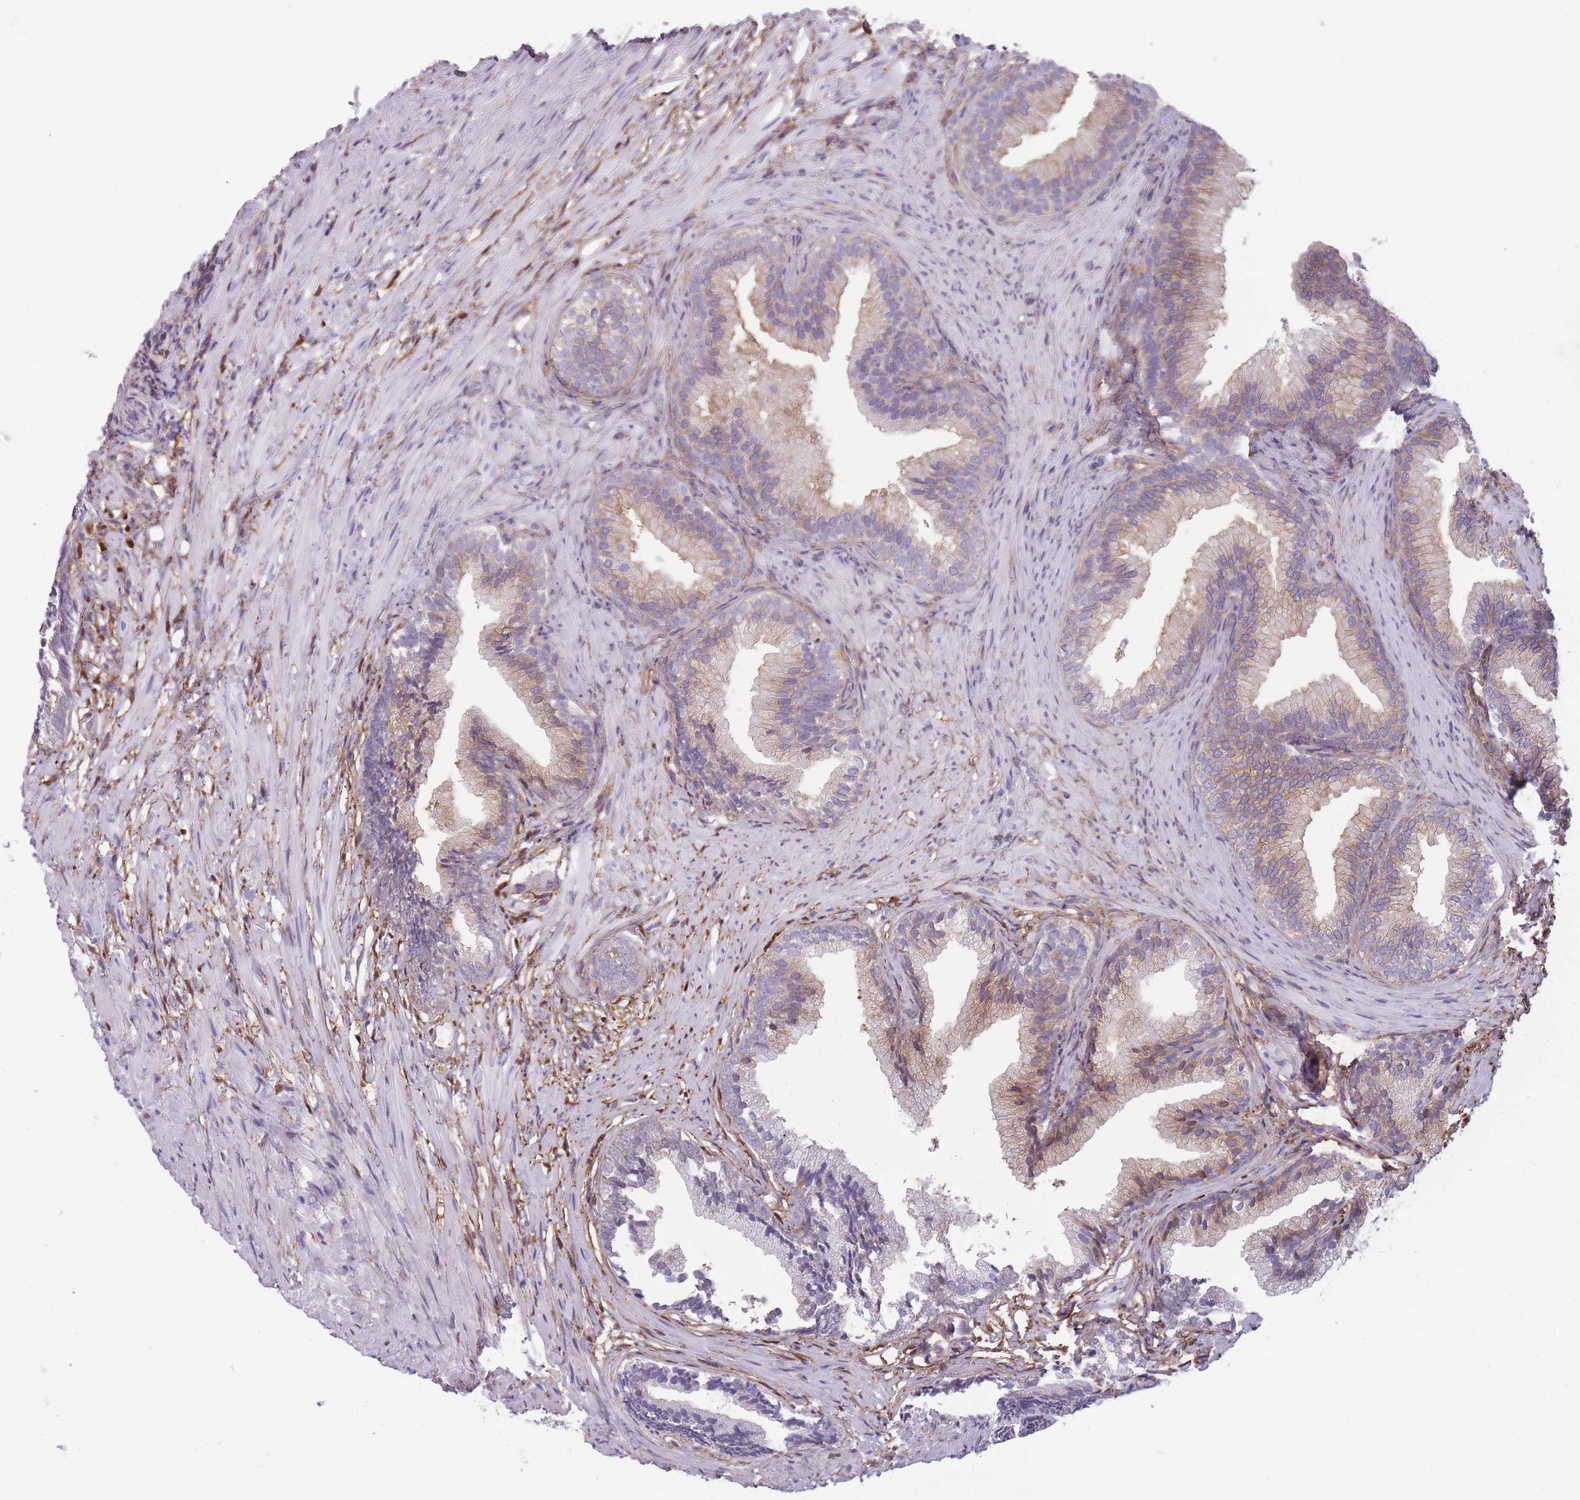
{"staining": {"intensity": "moderate", "quantity": "25%-75%", "location": "cytoplasmic/membranous"}, "tissue": "prostate", "cell_type": "Glandular cells", "image_type": "normal", "snomed": [{"axis": "morphology", "description": "Normal tissue, NOS"}, {"axis": "topography", "description": "Prostate"}], "caption": "Immunohistochemistry (IHC) micrograph of benign prostate: human prostate stained using immunohistochemistry displays medium levels of moderate protein expression localized specifically in the cytoplasmic/membranous of glandular cells, appearing as a cytoplasmic/membranous brown color.", "gene": "ADD1", "patient": {"sex": "male", "age": 76}}